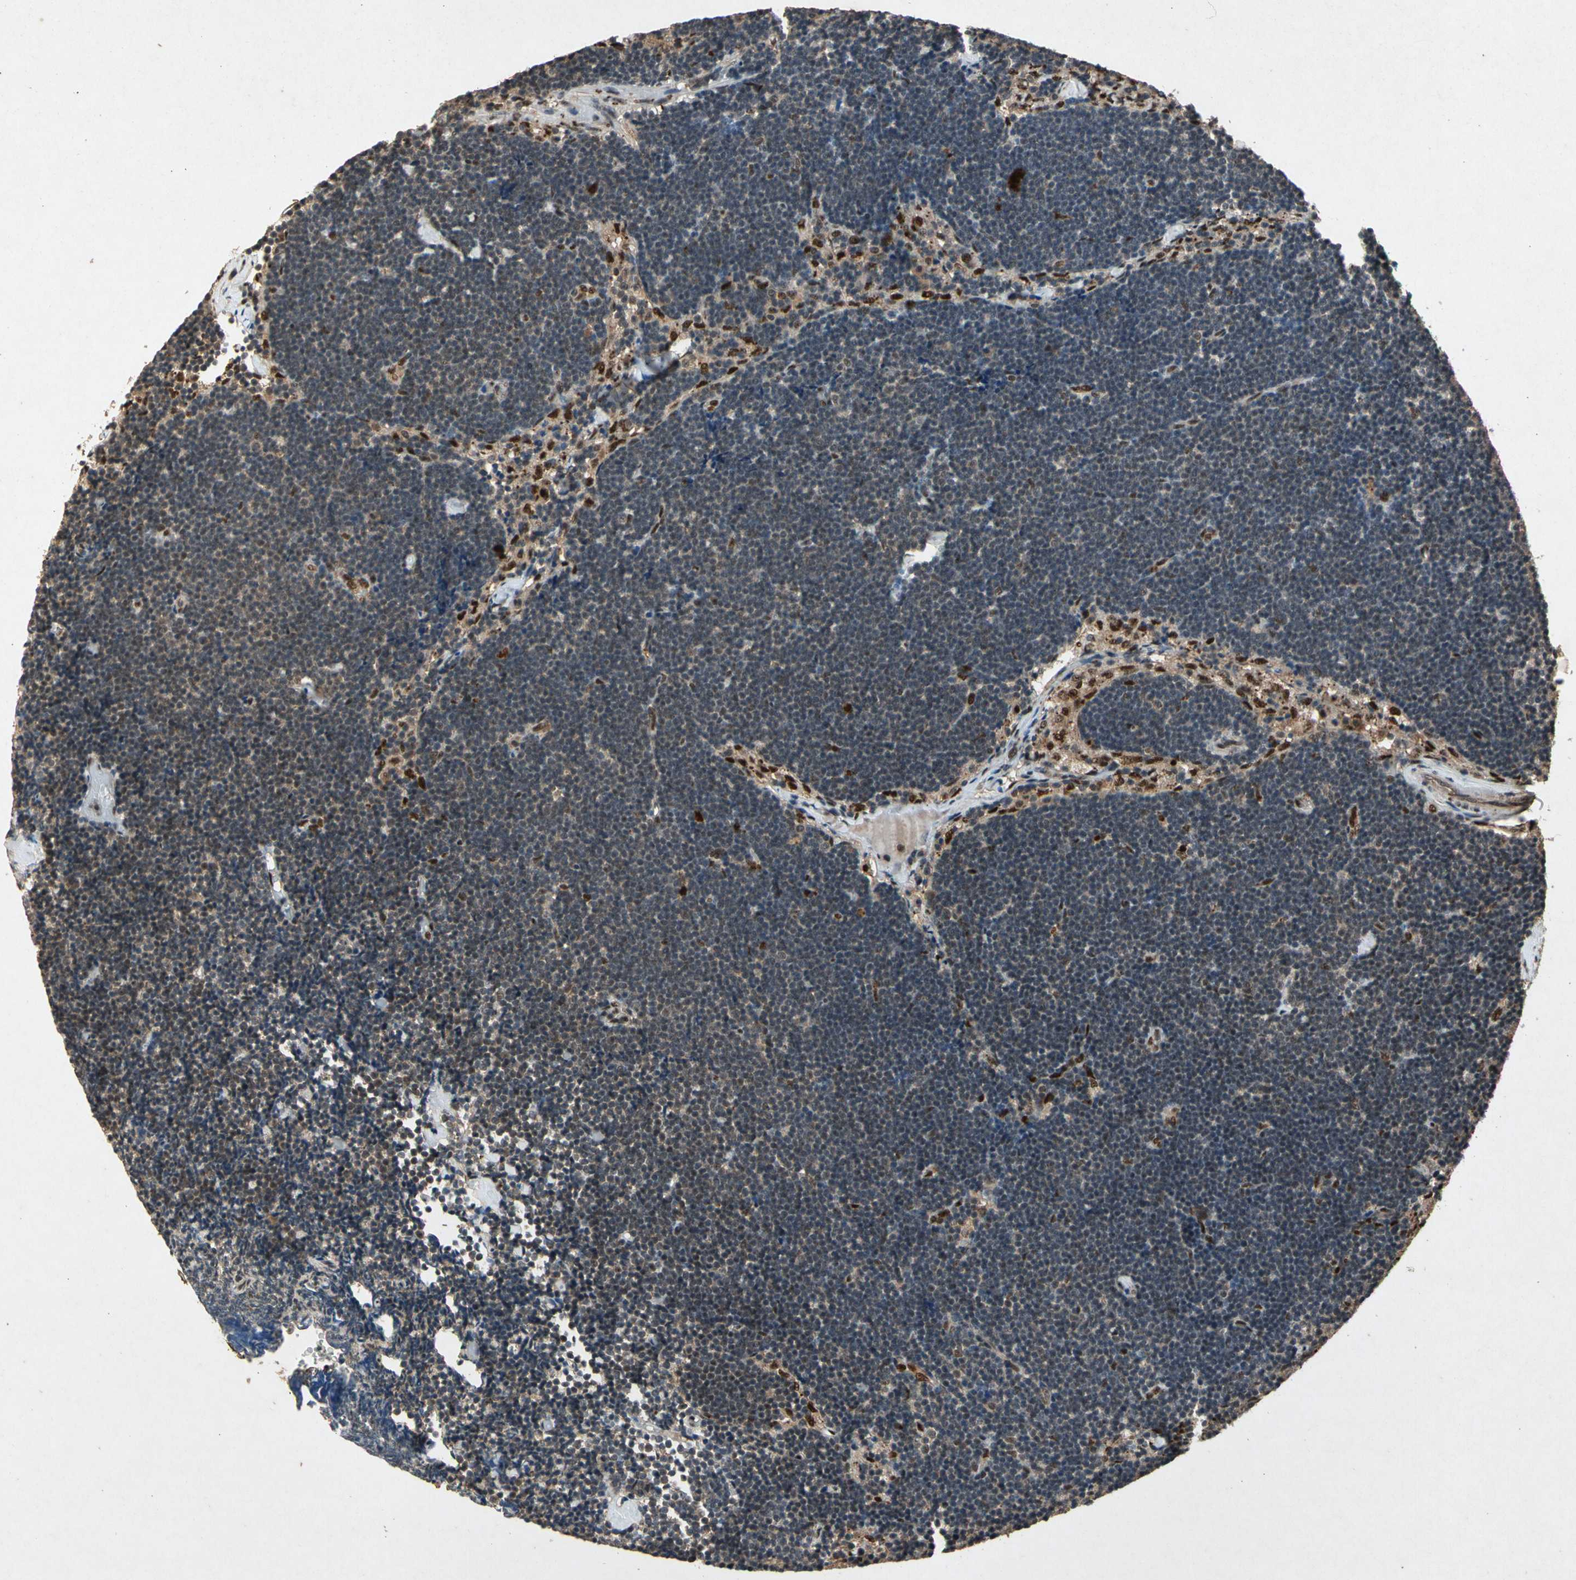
{"staining": {"intensity": "weak", "quantity": "25%-75%", "location": "cytoplasmic/membranous,nuclear"}, "tissue": "lymph node", "cell_type": "Germinal center cells", "image_type": "normal", "snomed": [{"axis": "morphology", "description": "Normal tissue, NOS"}, {"axis": "topography", "description": "Lymph node"}], "caption": "A brown stain labels weak cytoplasmic/membranous,nuclear expression of a protein in germinal center cells of unremarkable lymph node. (brown staining indicates protein expression, while blue staining denotes nuclei).", "gene": "PML", "patient": {"sex": "male", "age": 63}}